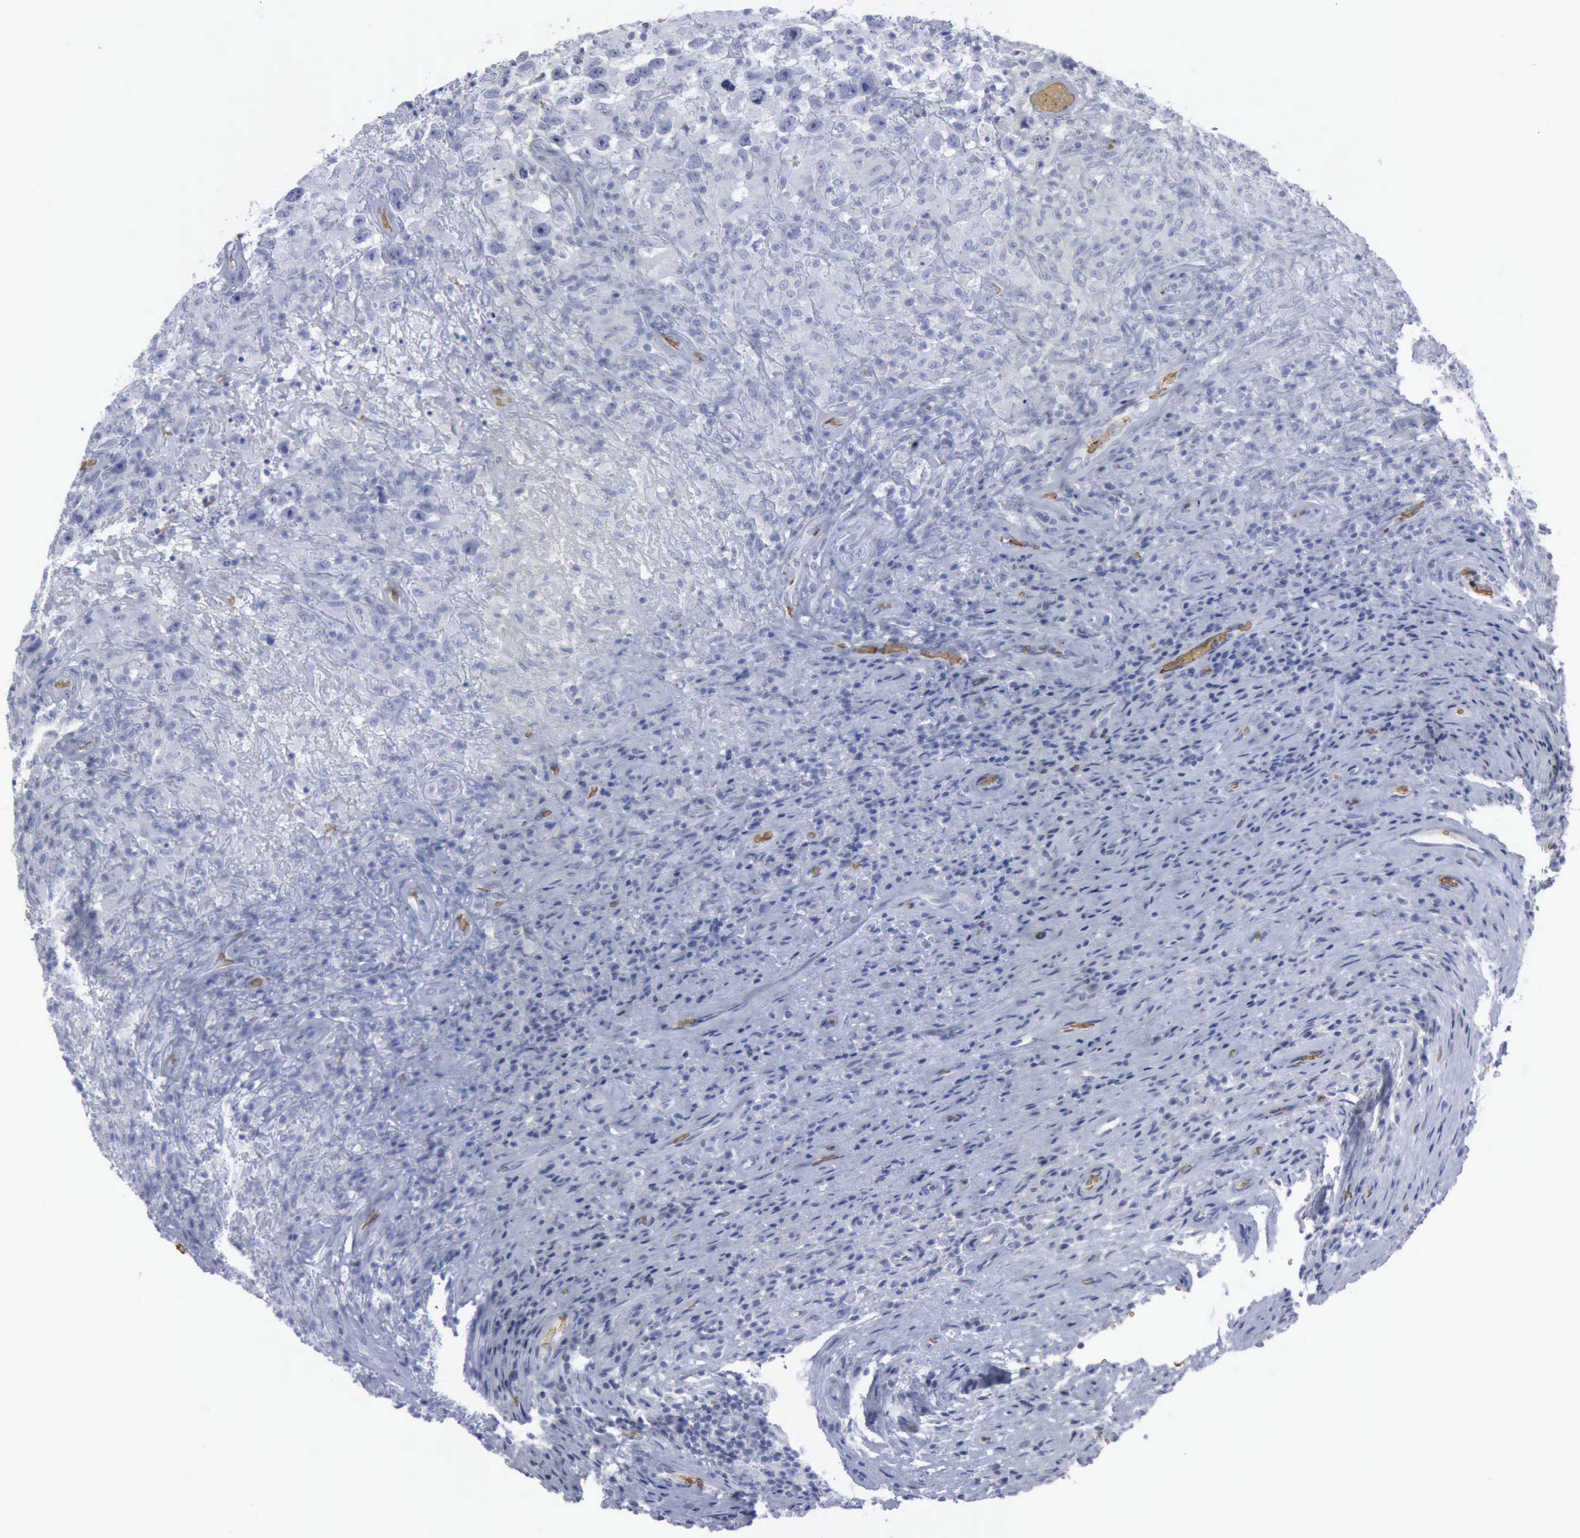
{"staining": {"intensity": "negative", "quantity": "none", "location": "none"}, "tissue": "testis cancer", "cell_type": "Tumor cells", "image_type": "cancer", "snomed": [{"axis": "morphology", "description": "Seminoma, NOS"}, {"axis": "topography", "description": "Testis"}], "caption": "Immunohistochemical staining of human seminoma (testis) displays no significant expression in tumor cells.", "gene": "TGFB1", "patient": {"sex": "male", "age": 34}}